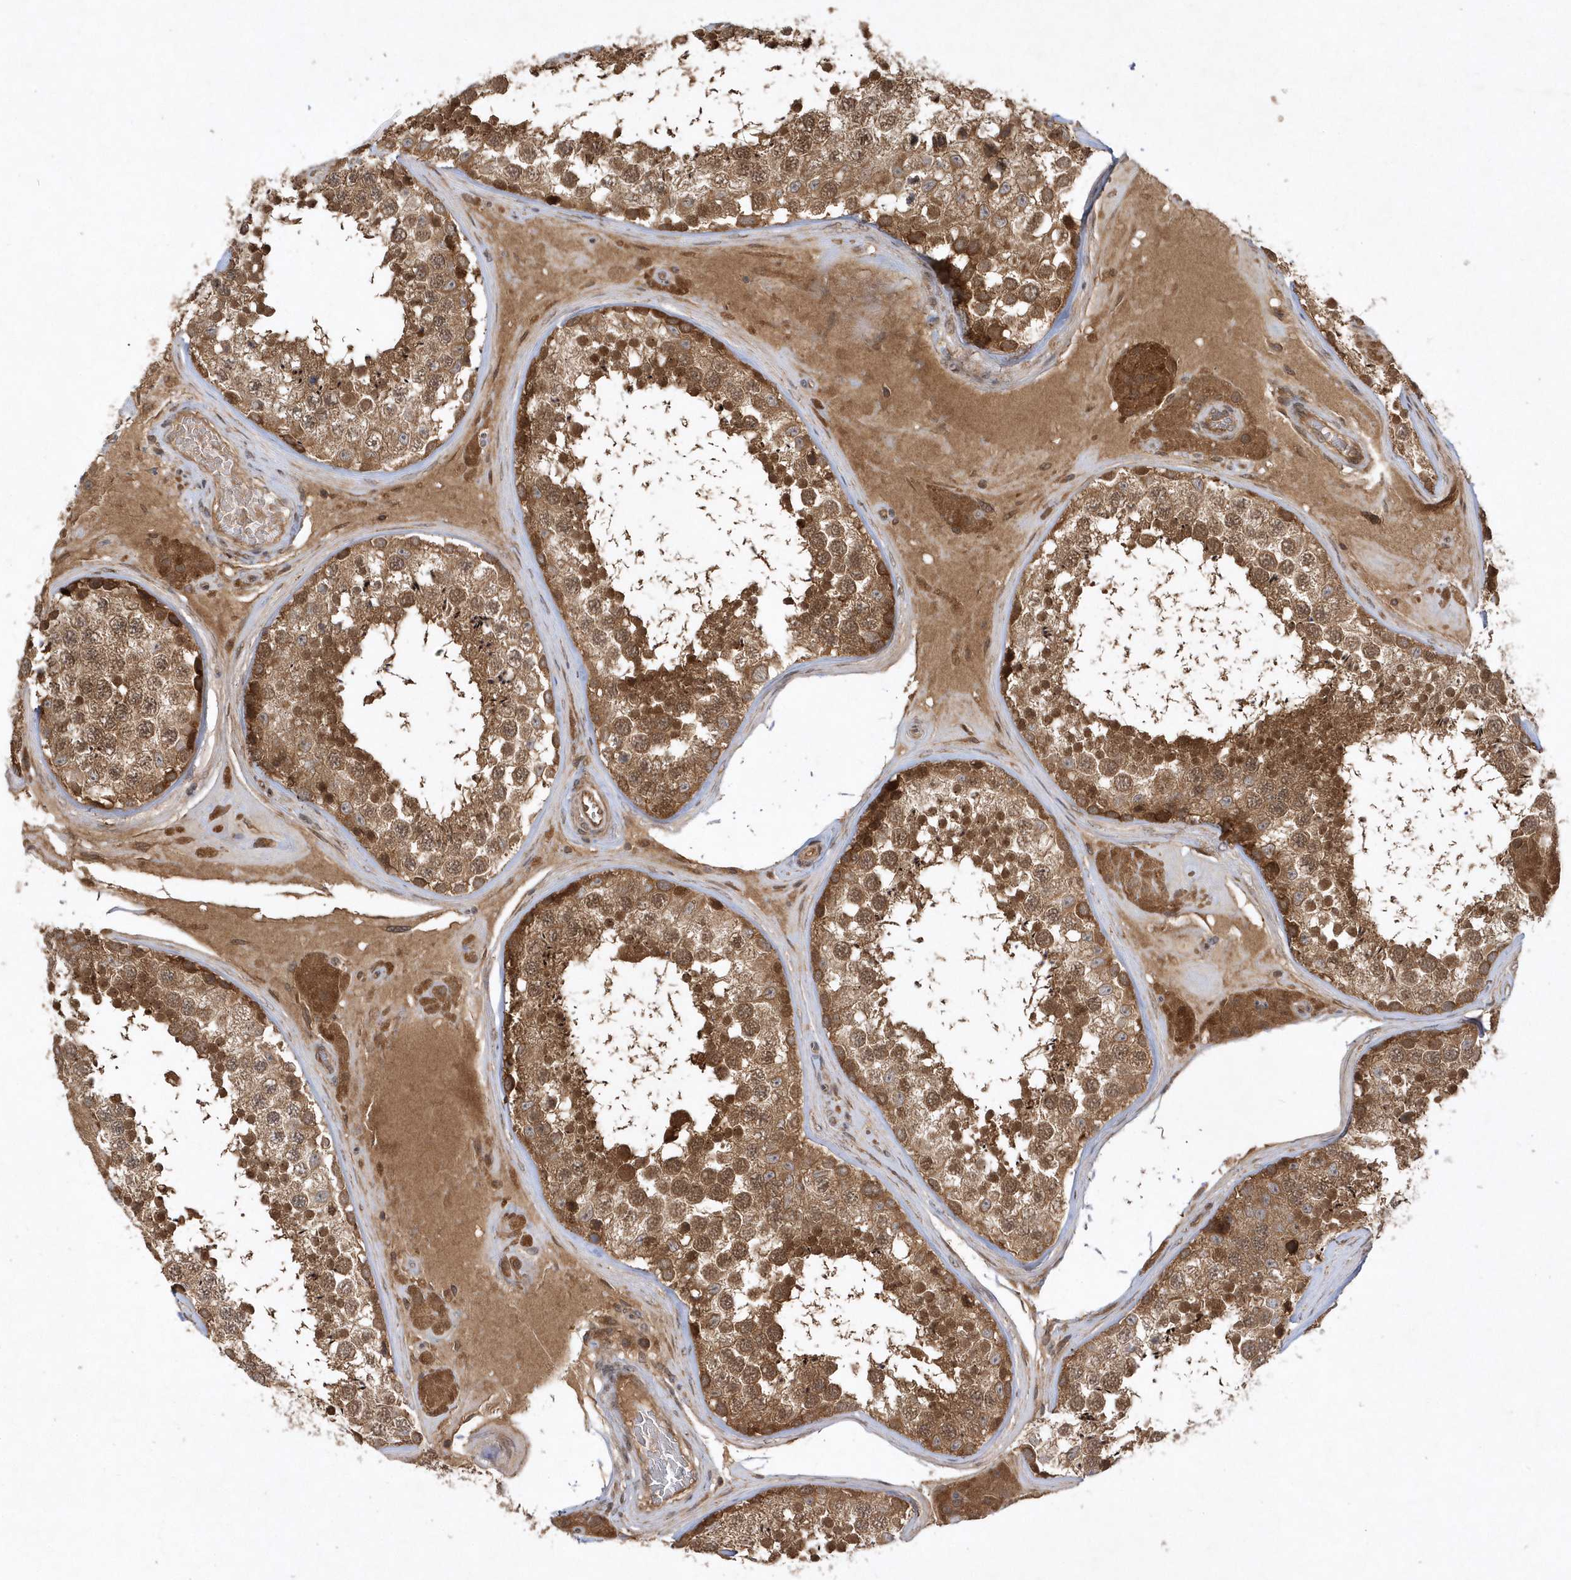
{"staining": {"intensity": "strong", "quantity": ">75%", "location": "cytoplasmic/membranous,nuclear"}, "tissue": "testis", "cell_type": "Cells in seminiferous ducts", "image_type": "normal", "snomed": [{"axis": "morphology", "description": "Normal tissue, NOS"}, {"axis": "topography", "description": "Testis"}], "caption": "A high amount of strong cytoplasmic/membranous,nuclear staining is appreciated in approximately >75% of cells in seminiferous ducts in normal testis. Immunohistochemistry stains the protein in brown and the nuclei are stained blue.", "gene": "GFM2", "patient": {"sex": "male", "age": 46}}